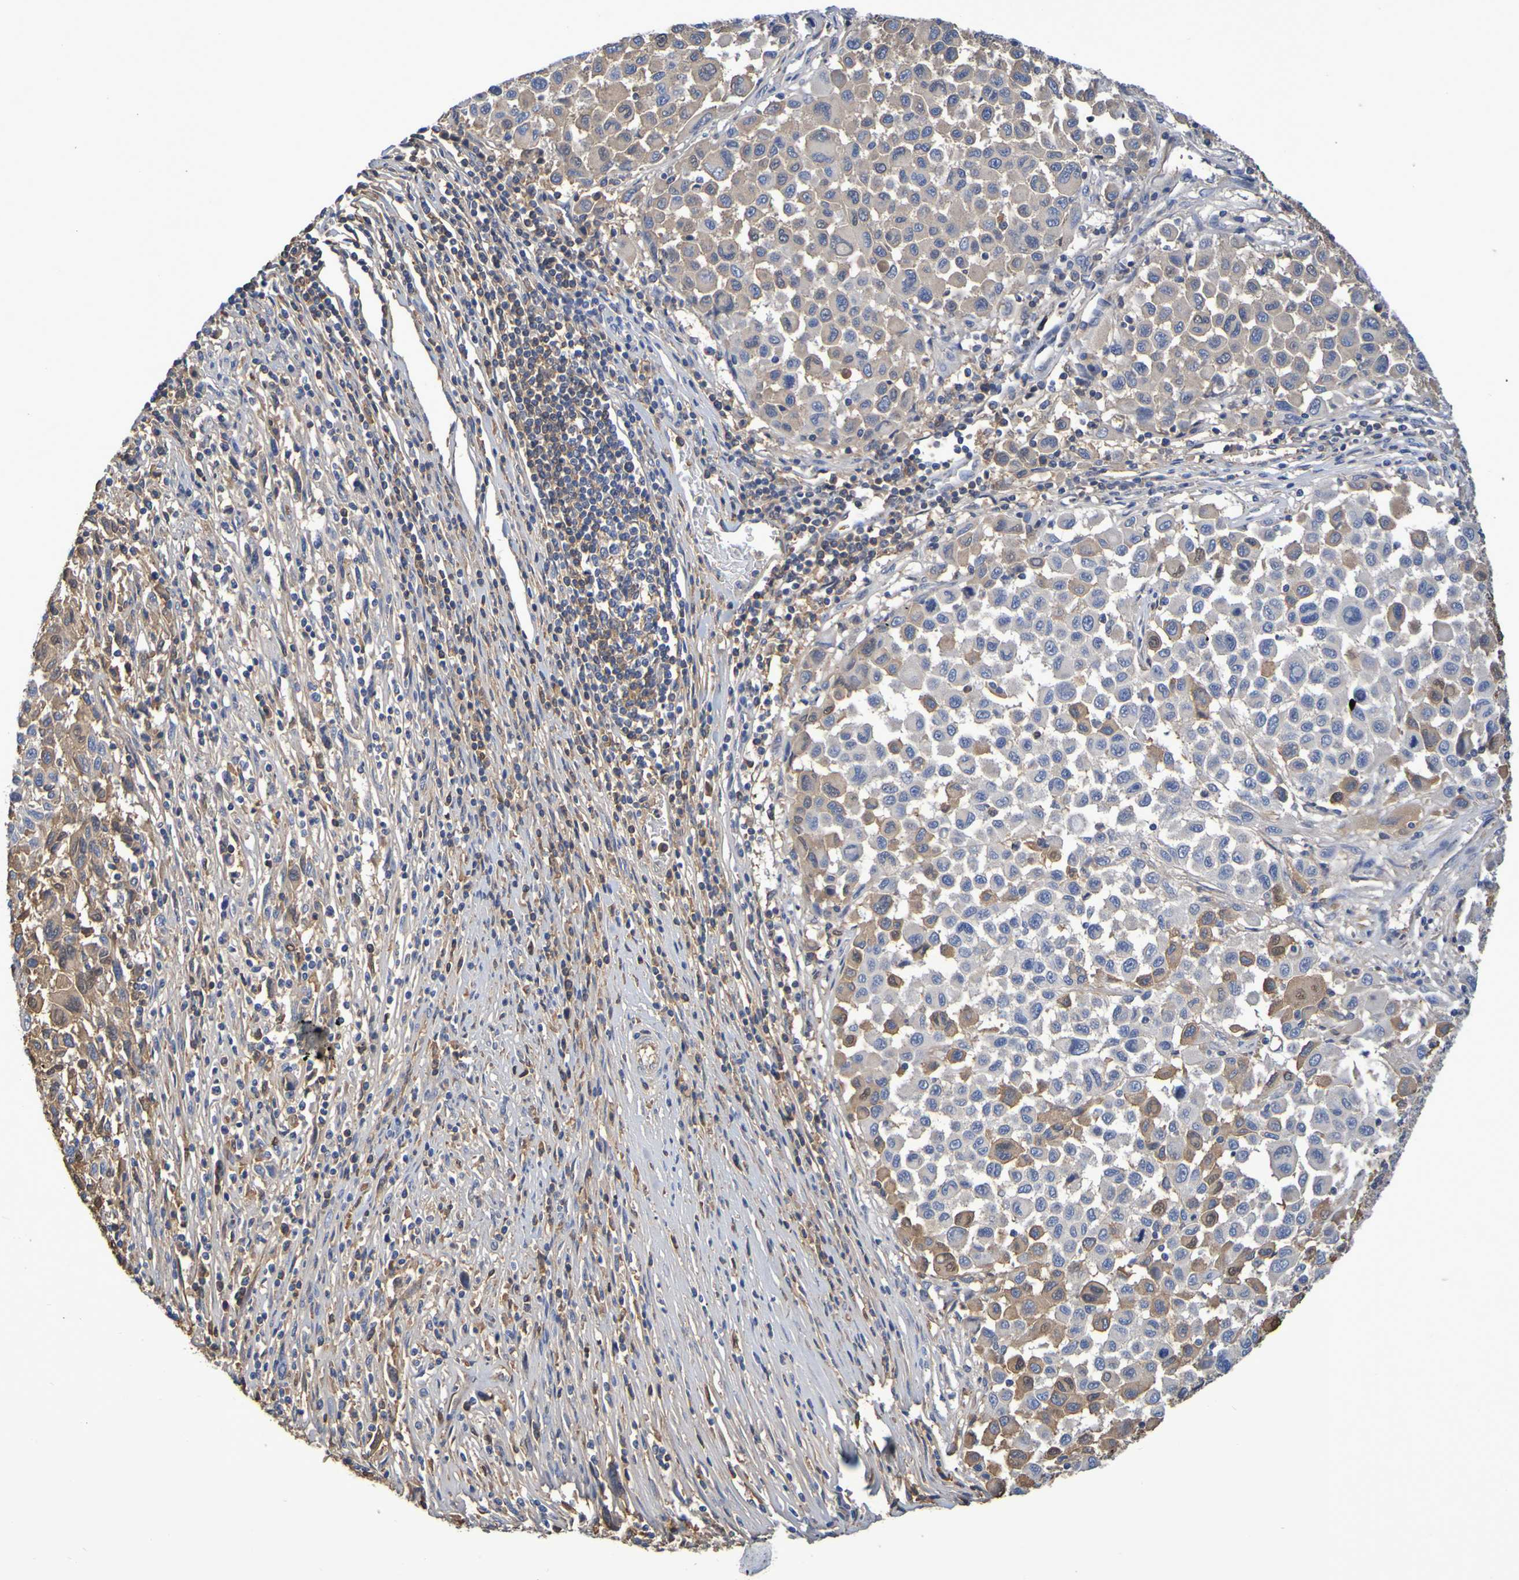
{"staining": {"intensity": "moderate", "quantity": "25%-75%", "location": "cytoplasmic/membranous"}, "tissue": "melanoma", "cell_type": "Tumor cells", "image_type": "cancer", "snomed": [{"axis": "morphology", "description": "Malignant melanoma, Metastatic site"}, {"axis": "topography", "description": "Lymph node"}], "caption": "An IHC micrograph of tumor tissue is shown. Protein staining in brown labels moderate cytoplasmic/membranous positivity in melanoma within tumor cells.", "gene": "GAB3", "patient": {"sex": "male", "age": 61}}